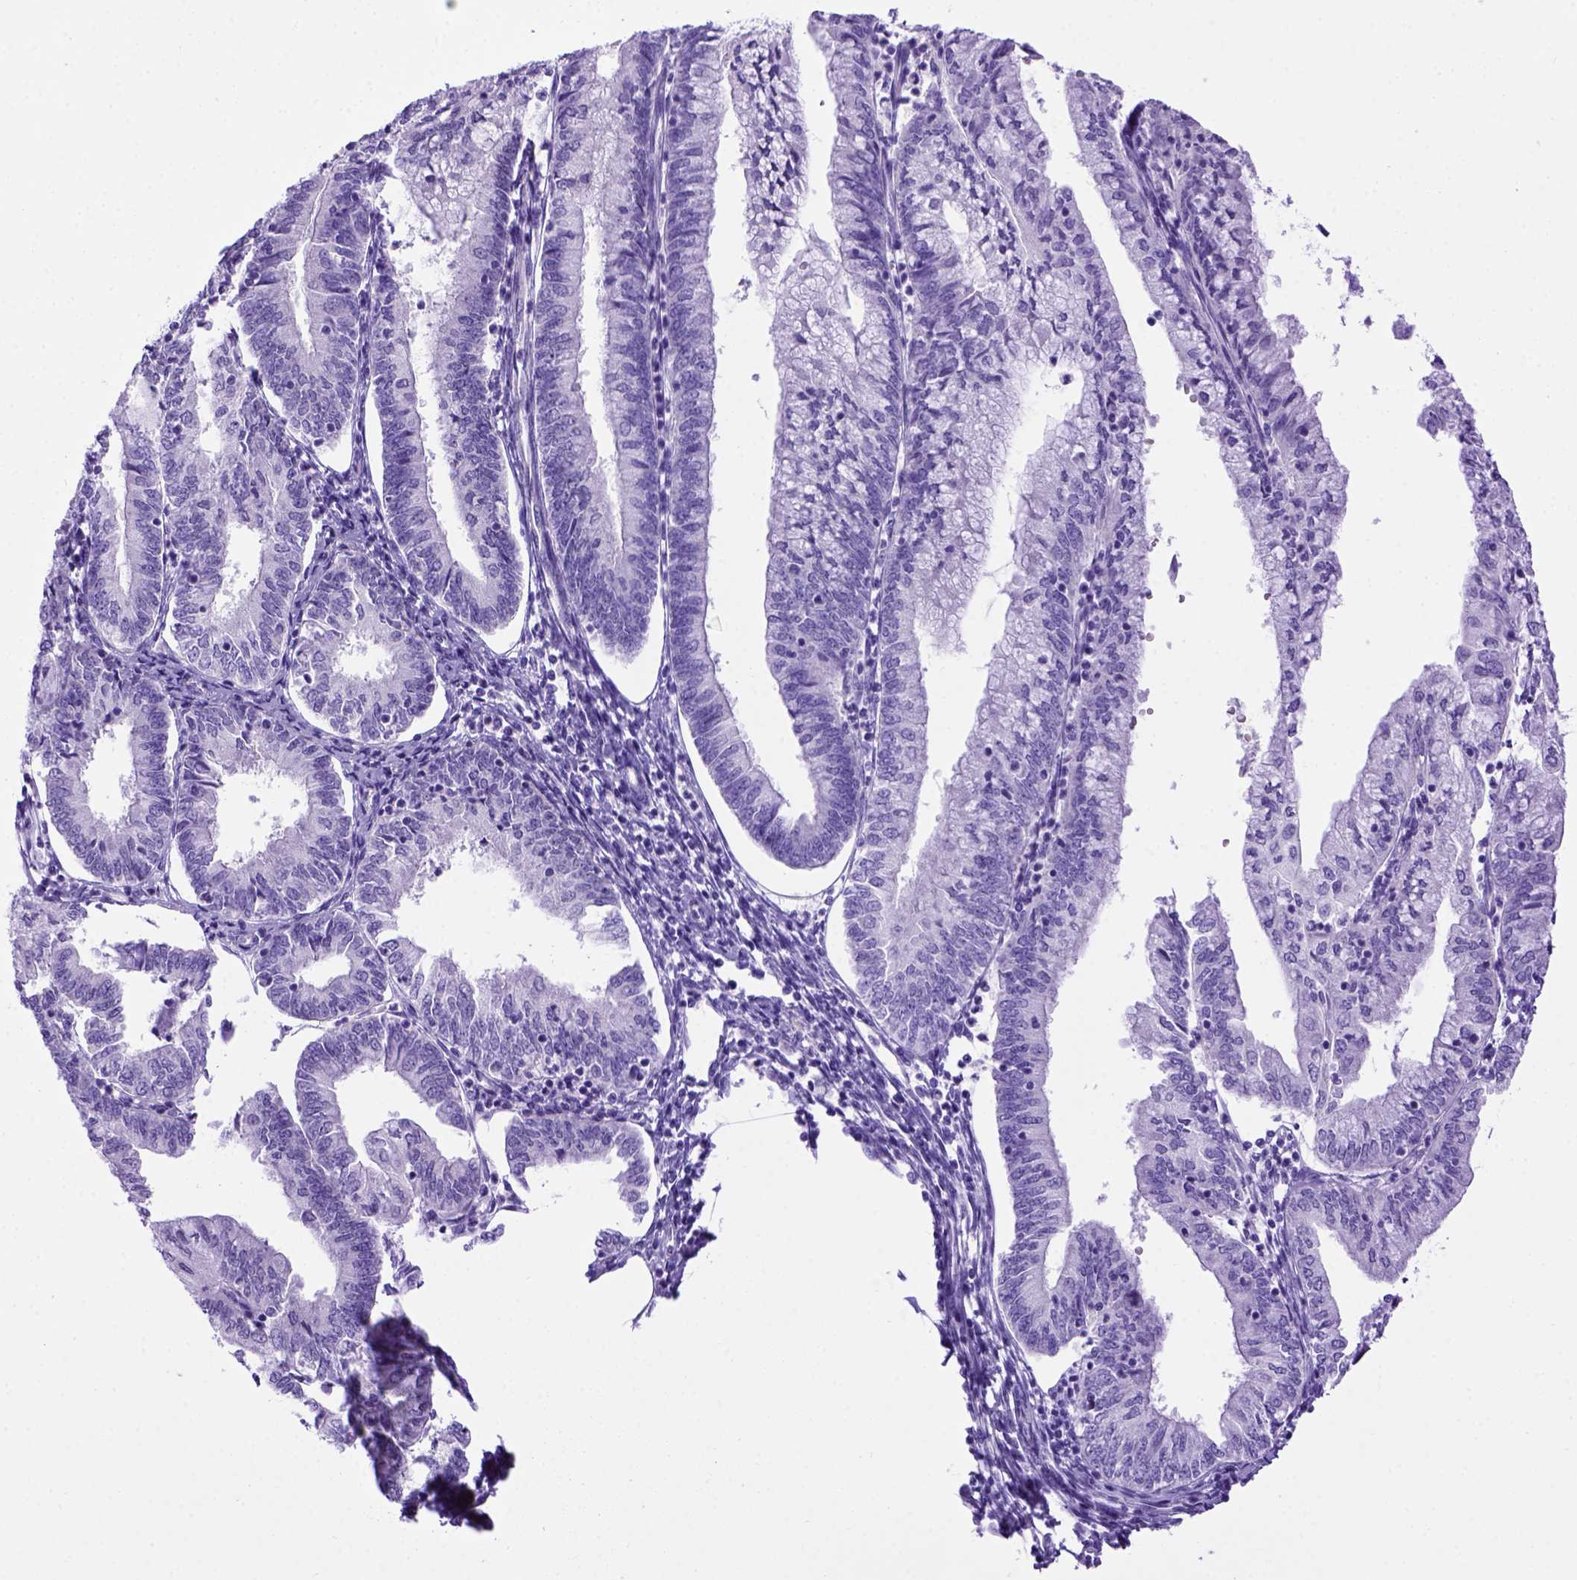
{"staining": {"intensity": "negative", "quantity": "none", "location": "none"}, "tissue": "endometrial cancer", "cell_type": "Tumor cells", "image_type": "cancer", "snomed": [{"axis": "morphology", "description": "Adenocarcinoma, NOS"}, {"axis": "topography", "description": "Endometrium"}], "caption": "High magnification brightfield microscopy of endometrial adenocarcinoma stained with DAB (brown) and counterstained with hematoxylin (blue): tumor cells show no significant expression.", "gene": "MEOX2", "patient": {"sex": "female", "age": 55}}